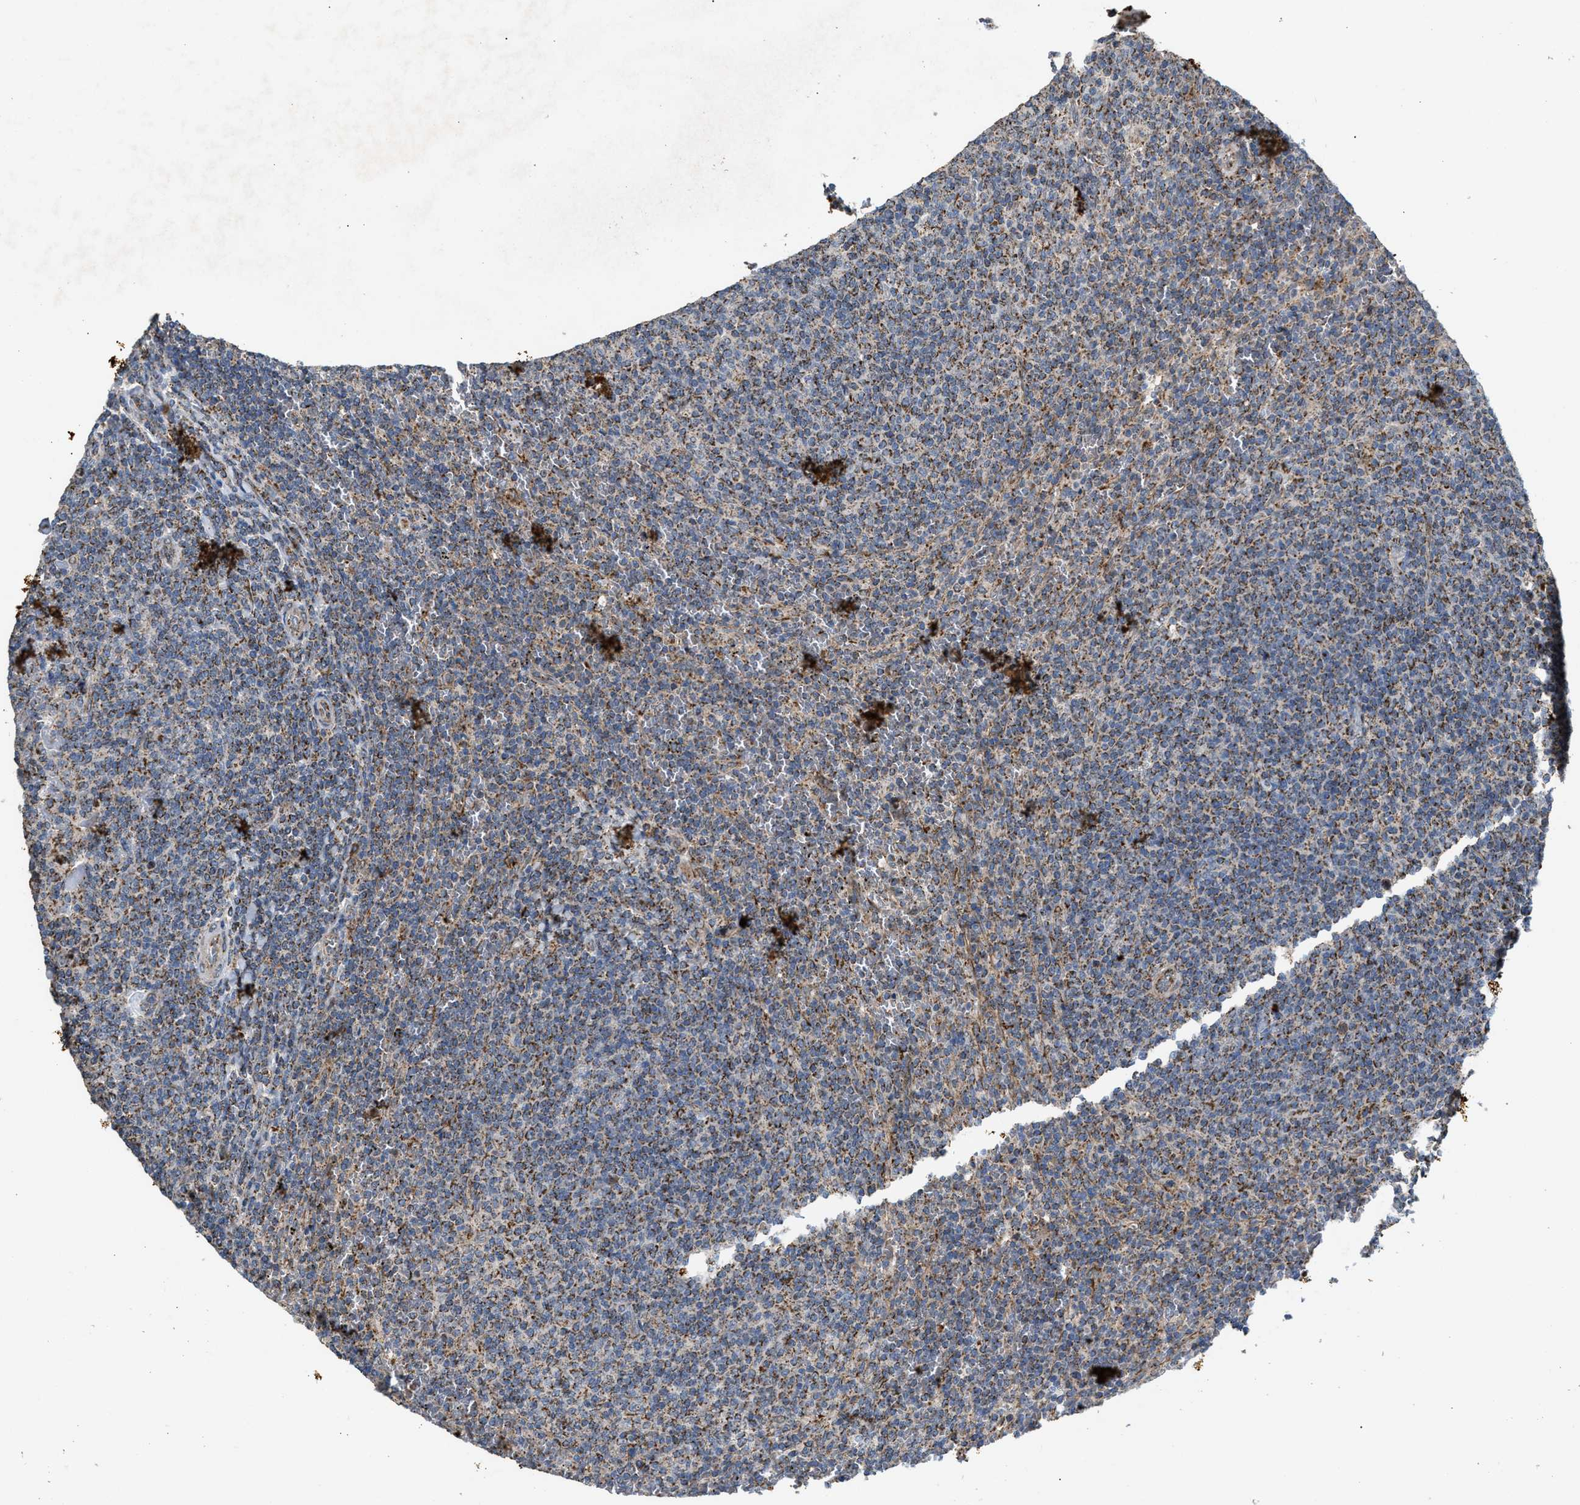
{"staining": {"intensity": "moderate", "quantity": "25%-75%", "location": "cytoplasmic/membranous"}, "tissue": "lymphoma", "cell_type": "Tumor cells", "image_type": "cancer", "snomed": [{"axis": "morphology", "description": "Malignant lymphoma, non-Hodgkin's type, Low grade"}, {"axis": "topography", "description": "Spleen"}], "caption": "An image of human lymphoma stained for a protein displays moderate cytoplasmic/membranous brown staining in tumor cells.", "gene": "TACO1", "patient": {"sex": "female", "age": 50}}